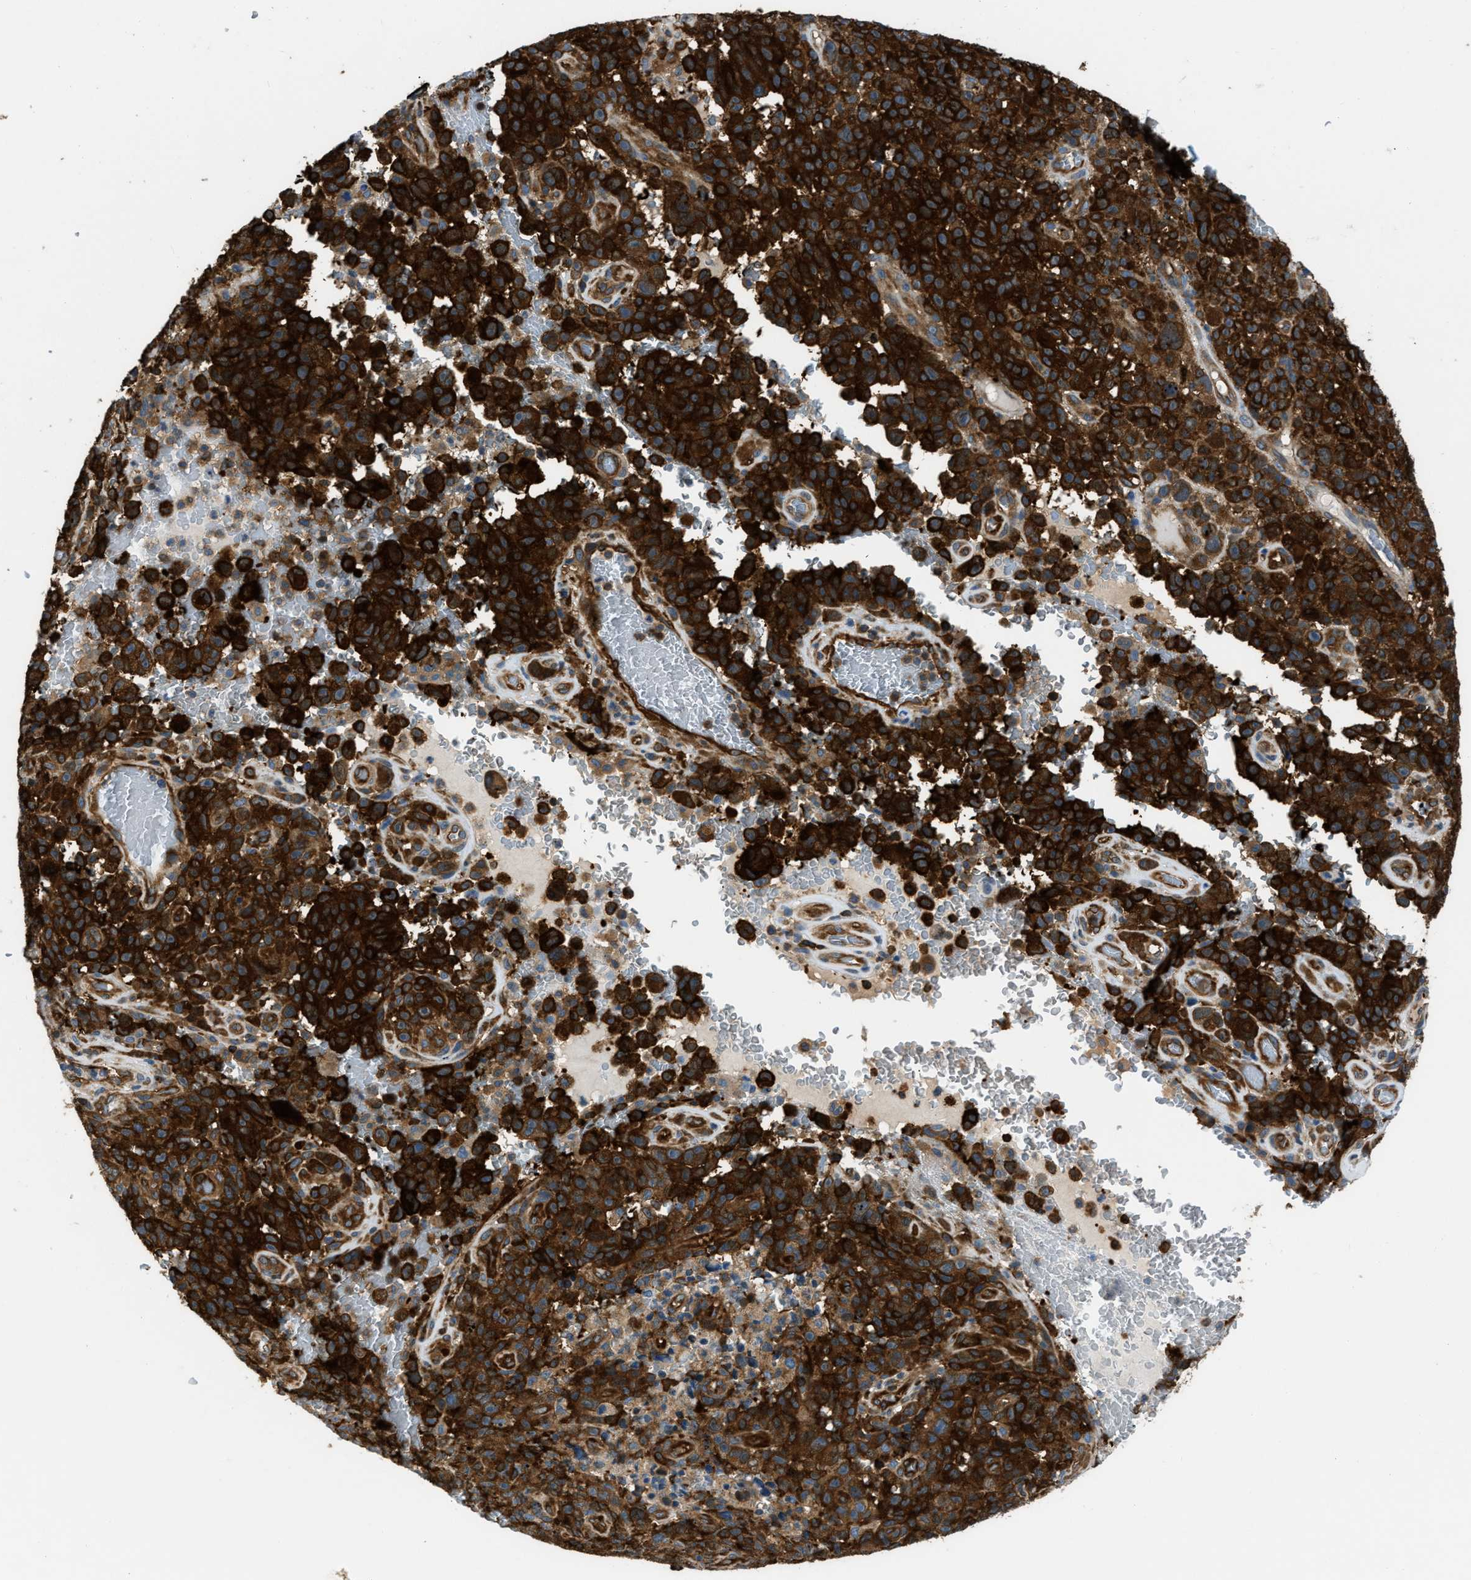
{"staining": {"intensity": "strong", "quantity": ">75%", "location": "cytoplasmic/membranous"}, "tissue": "melanoma", "cell_type": "Tumor cells", "image_type": "cancer", "snomed": [{"axis": "morphology", "description": "Malignant melanoma, NOS"}, {"axis": "topography", "description": "Skin"}], "caption": "Strong cytoplasmic/membranous staining for a protein is identified in about >75% of tumor cells of malignant melanoma using immunohistochemistry (IHC).", "gene": "PFKP", "patient": {"sex": "female", "age": 82}}